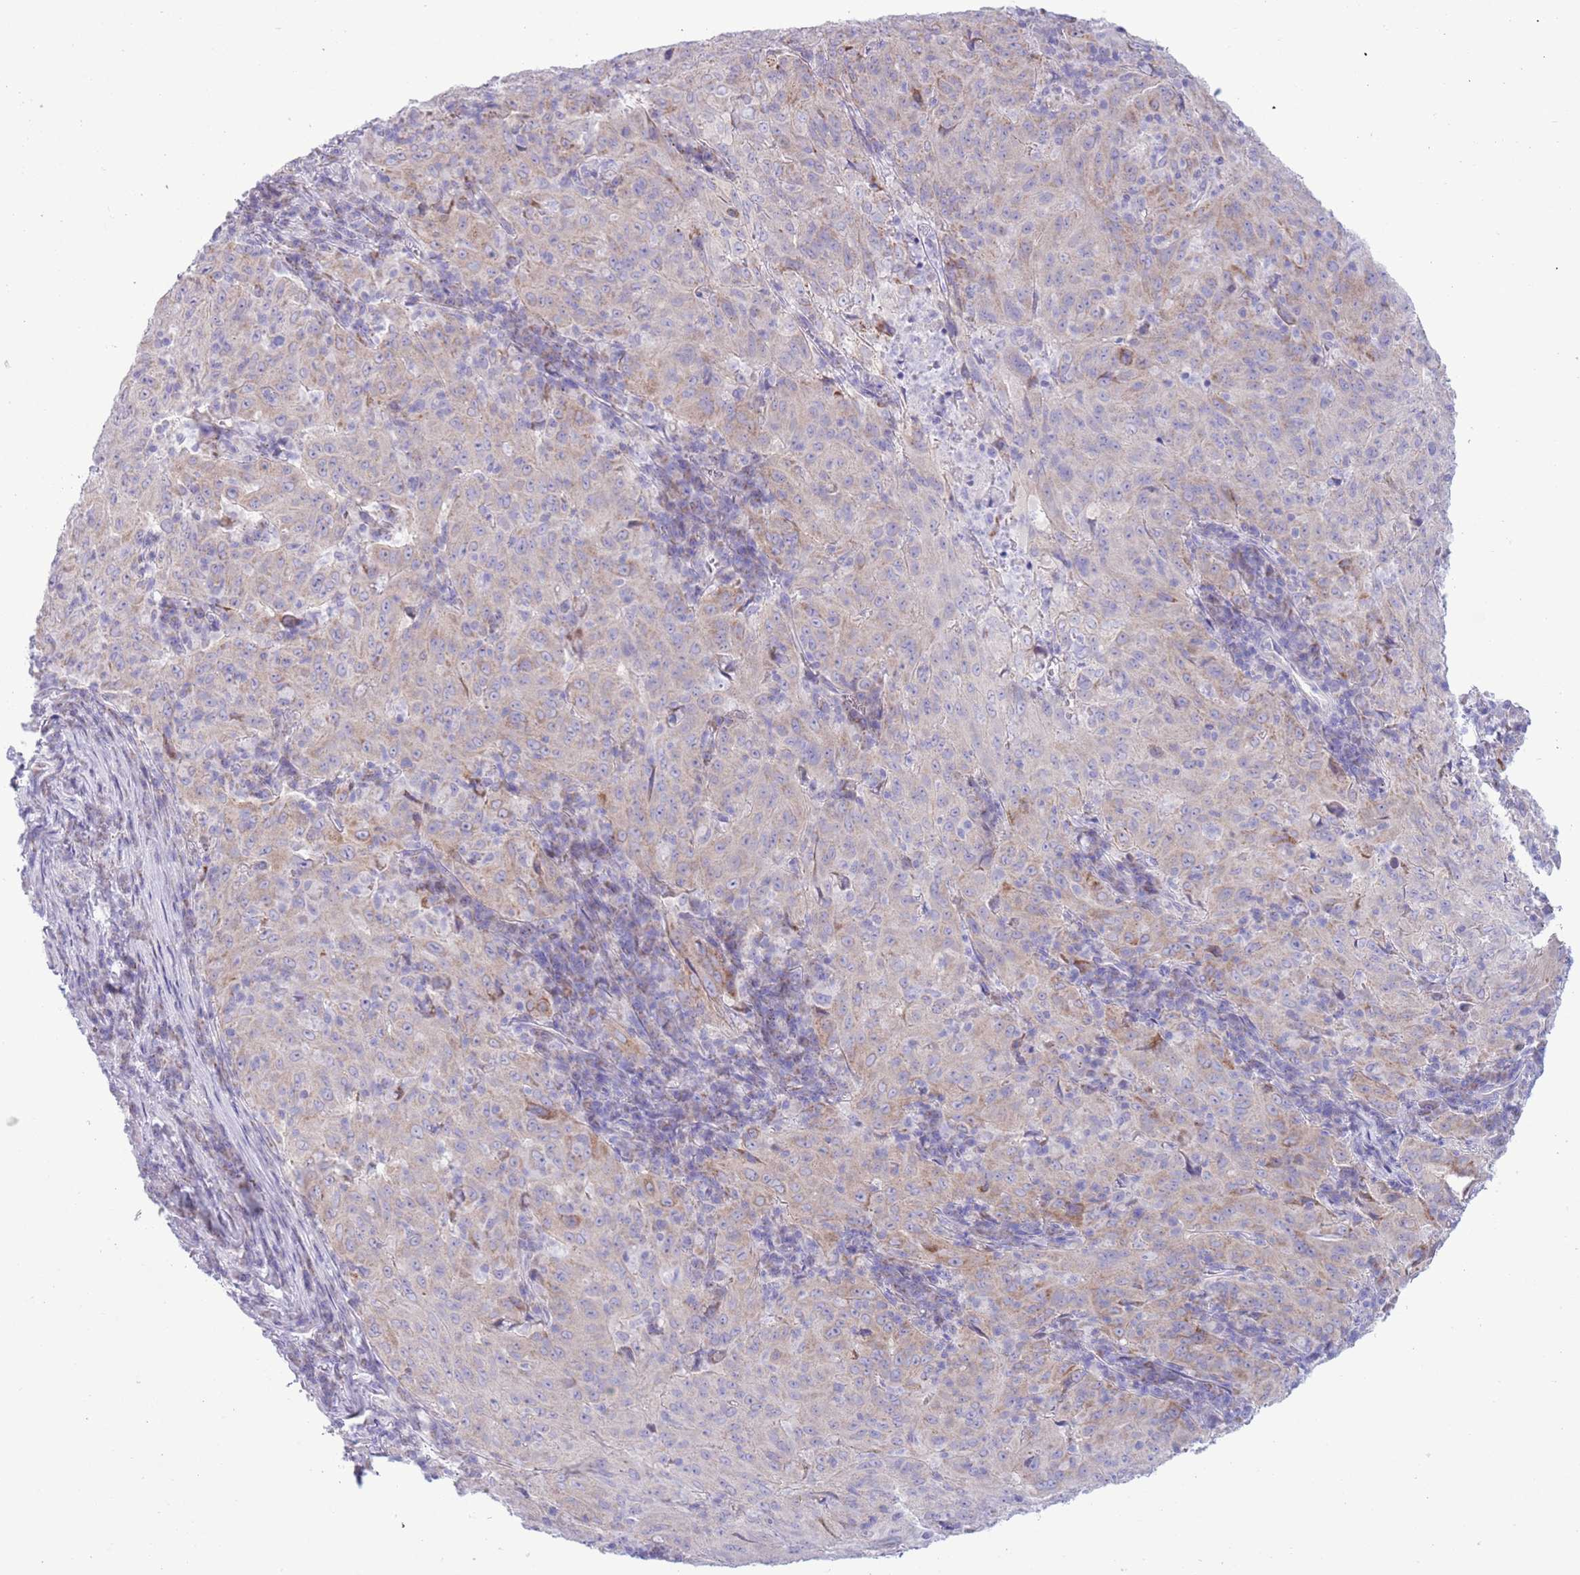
{"staining": {"intensity": "weak", "quantity": "25%-75%", "location": "cytoplasmic/membranous"}, "tissue": "pancreatic cancer", "cell_type": "Tumor cells", "image_type": "cancer", "snomed": [{"axis": "morphology", "description": "Adenocarcinoma, NOS"}, {"axis": "topography", "description": "Pancreas"}], "caption": "Brown immunohistochemical staining in human pancreatic cancer reveals weak cytoplasmic/membranous positivity in approximately 25%-75% of tumor cells.", "gene": "MOCOS", "patient": {"sex": "male", "age": 63}}